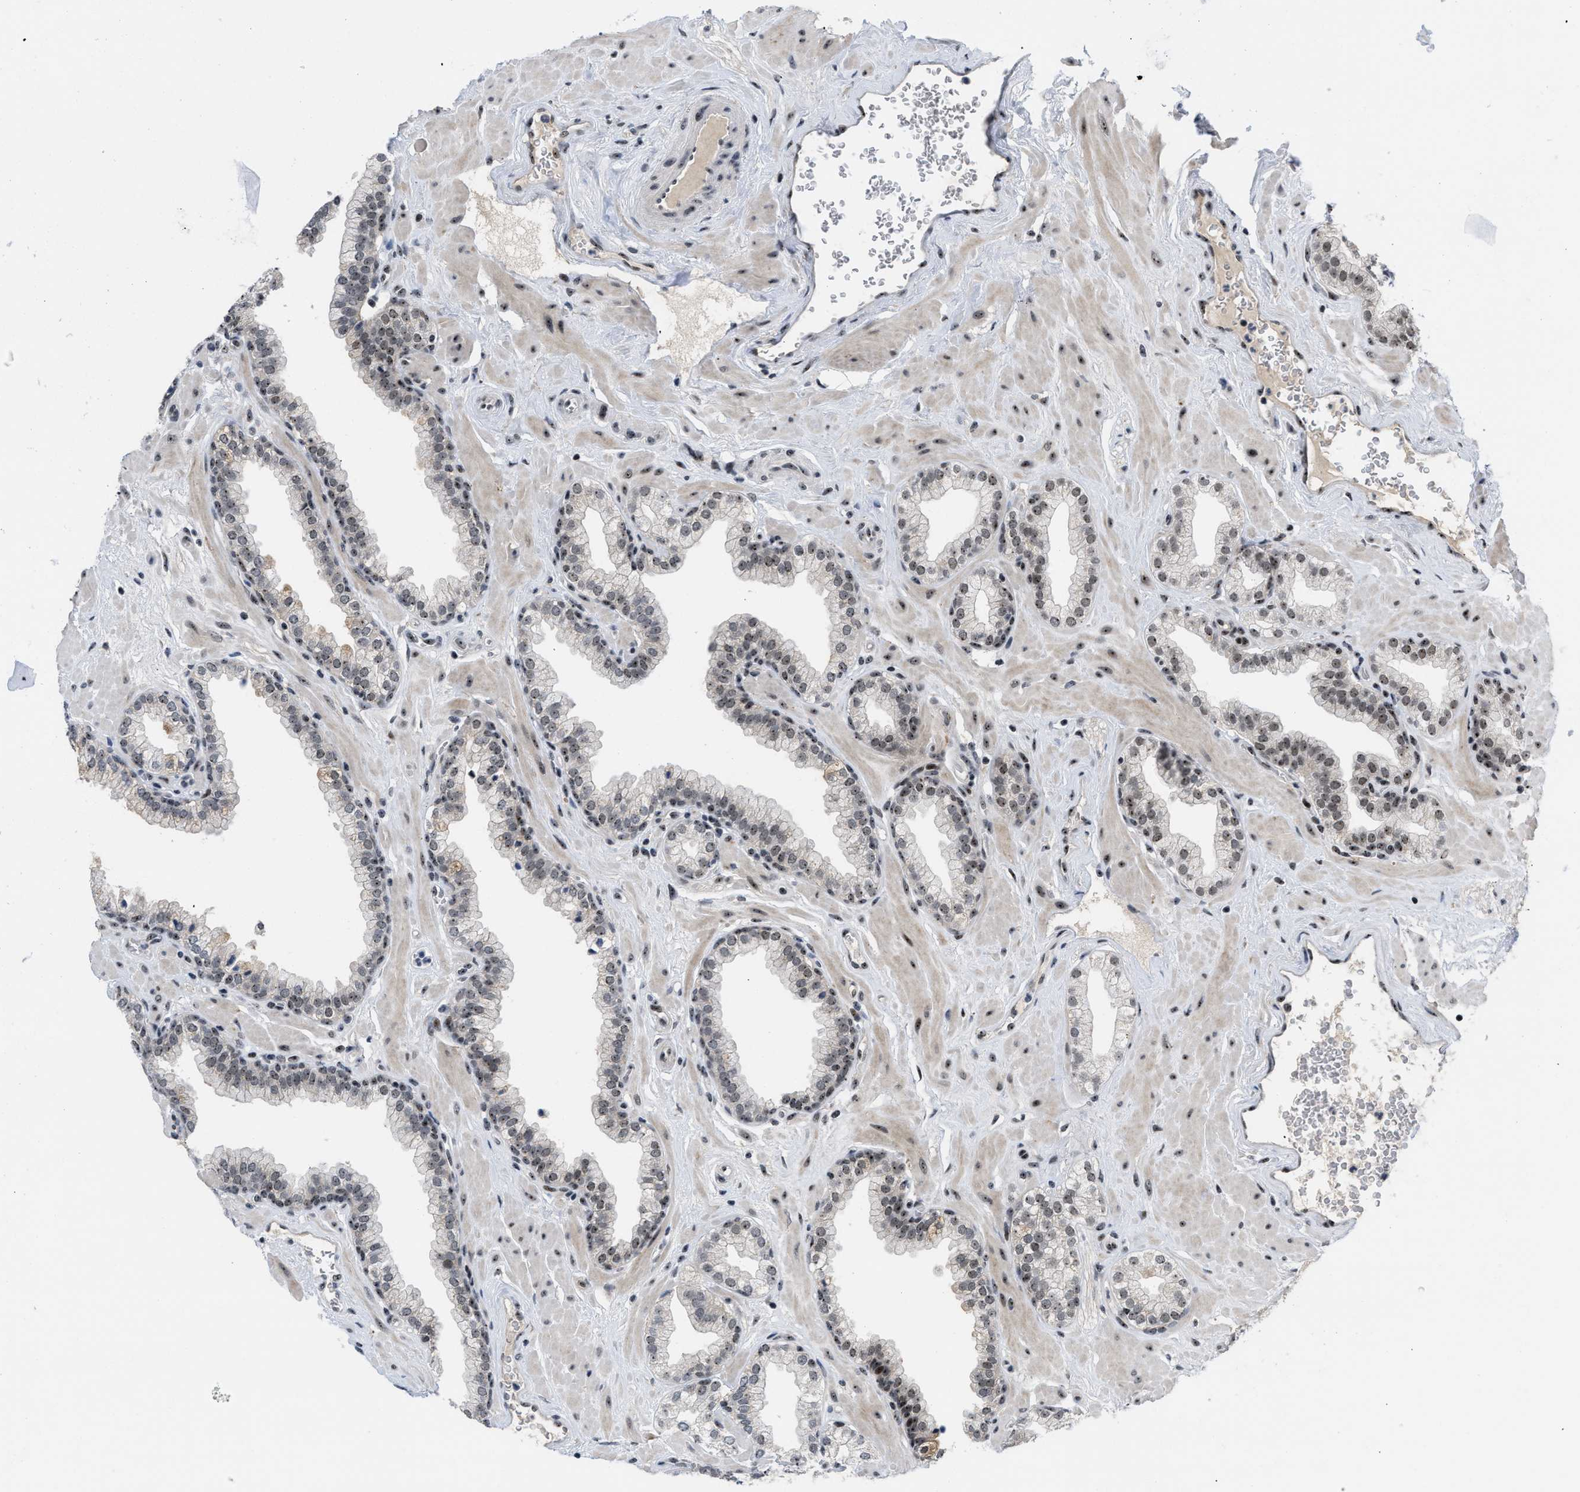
{"staining": {"intensity": "weak", "quantity": "25%-75%", "location": "nuclear"}, "tissue": "prostate", "cell_type": "Glandular cells", "image_type": "normal", "snomed": [{"axis": "morphology", "description": "Normal tissue, NOS"}, {"axis": "morphology", "description": "Urothelial carcinoma, Low grade"}, {"axis": "topography", "description": "Urinary bladder"}, {"axis": "topography", "description": "Prostate"}], "caption": "Weak nuclear protein staining is seen in about 25%-75% of glandular cells in prostate.", "gene": "NOP58", "patient": {"sex": "male", "age": 60}}